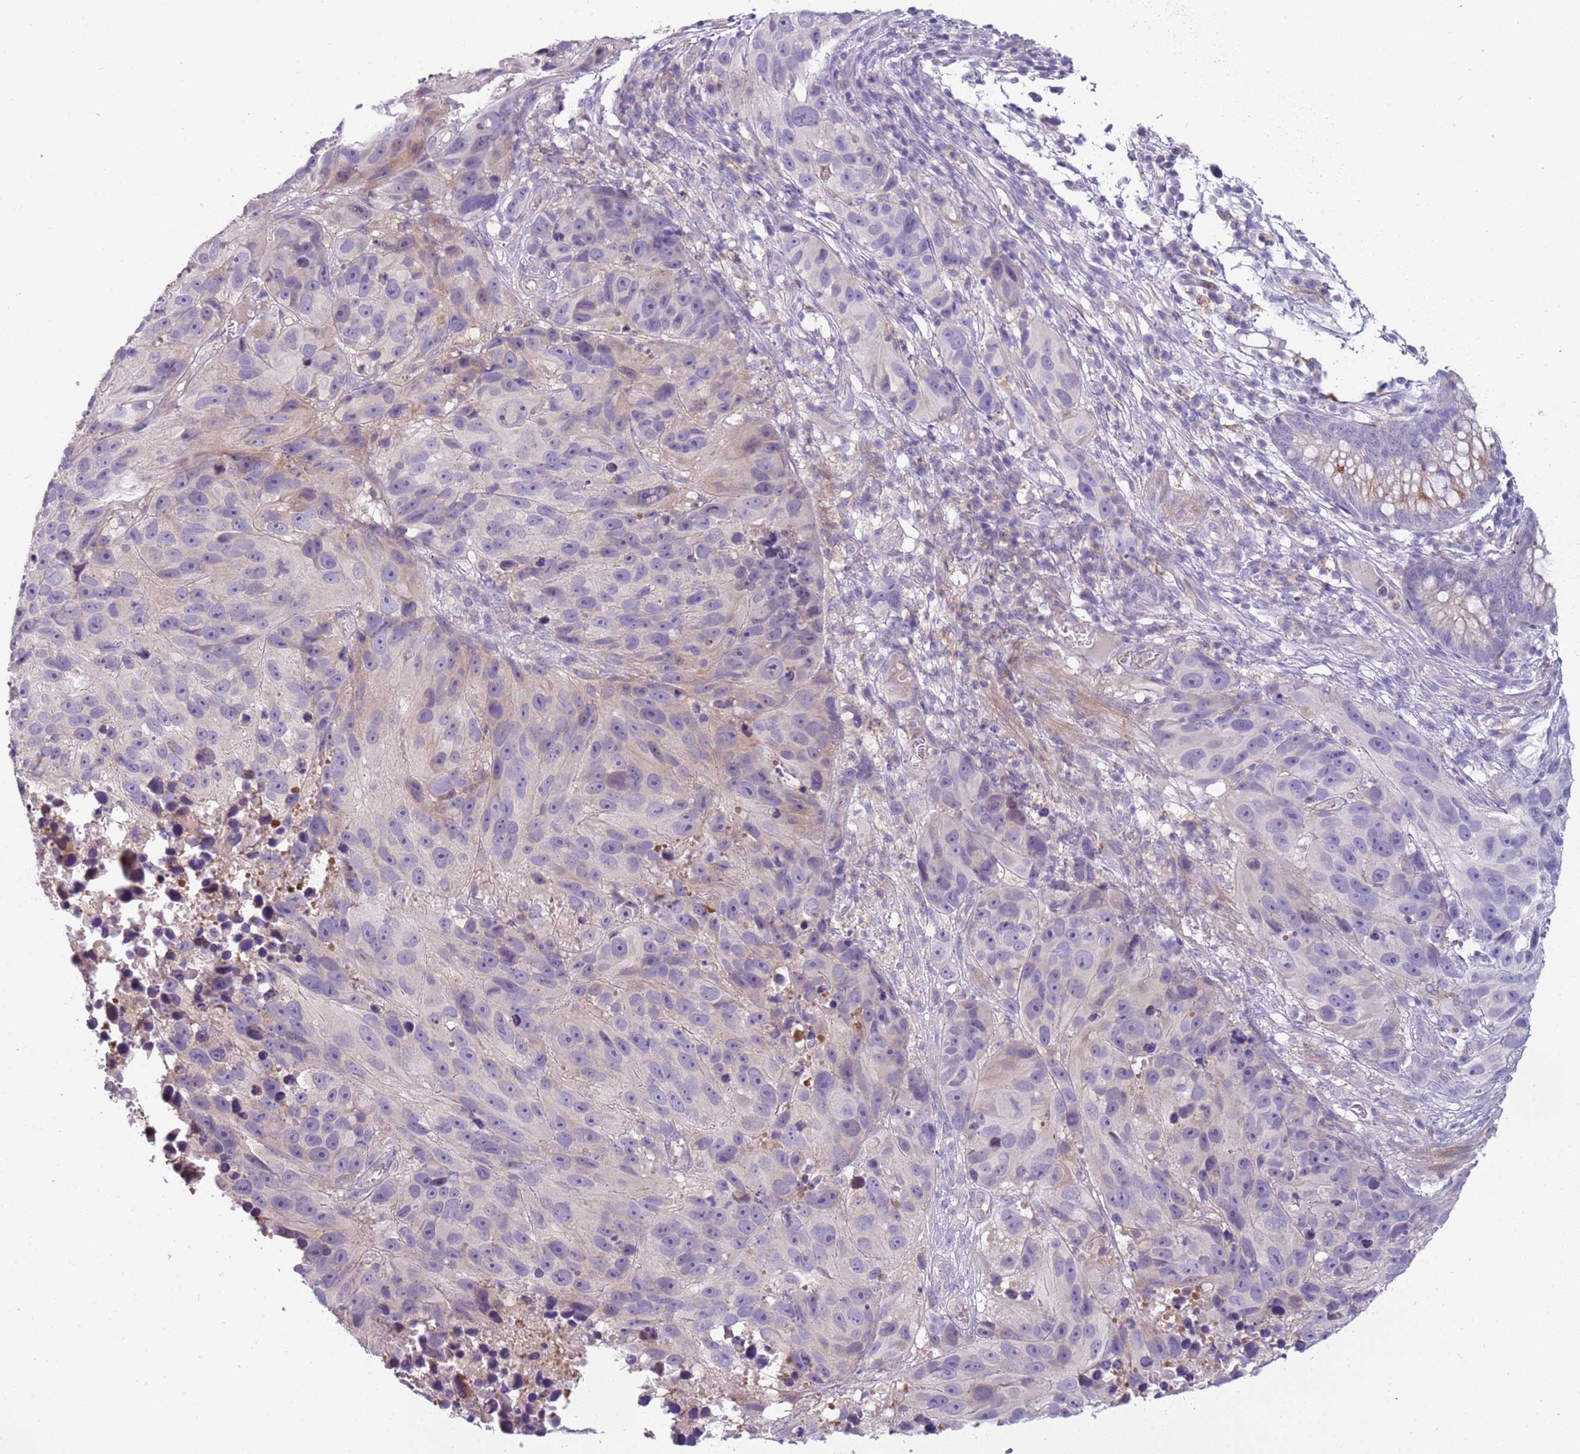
{"staining": {"intensity": "negative", "quantity": "none", "location": "none"}, "tissue": "melanoma", "cell_type": "Tumor cells", "image_type": "cancer", "snomed": [{"axis": "morphology", "description": "Malignant melanoma, NOS"}, {"axis": "topography", "description": "Skin"}], "caption": "Protein analysis of malignant melanoma demonstrates no significant positivity in tumor cells.", "gene": "ARHGAP5", "patient": {"sex": "male", "age": 84}}